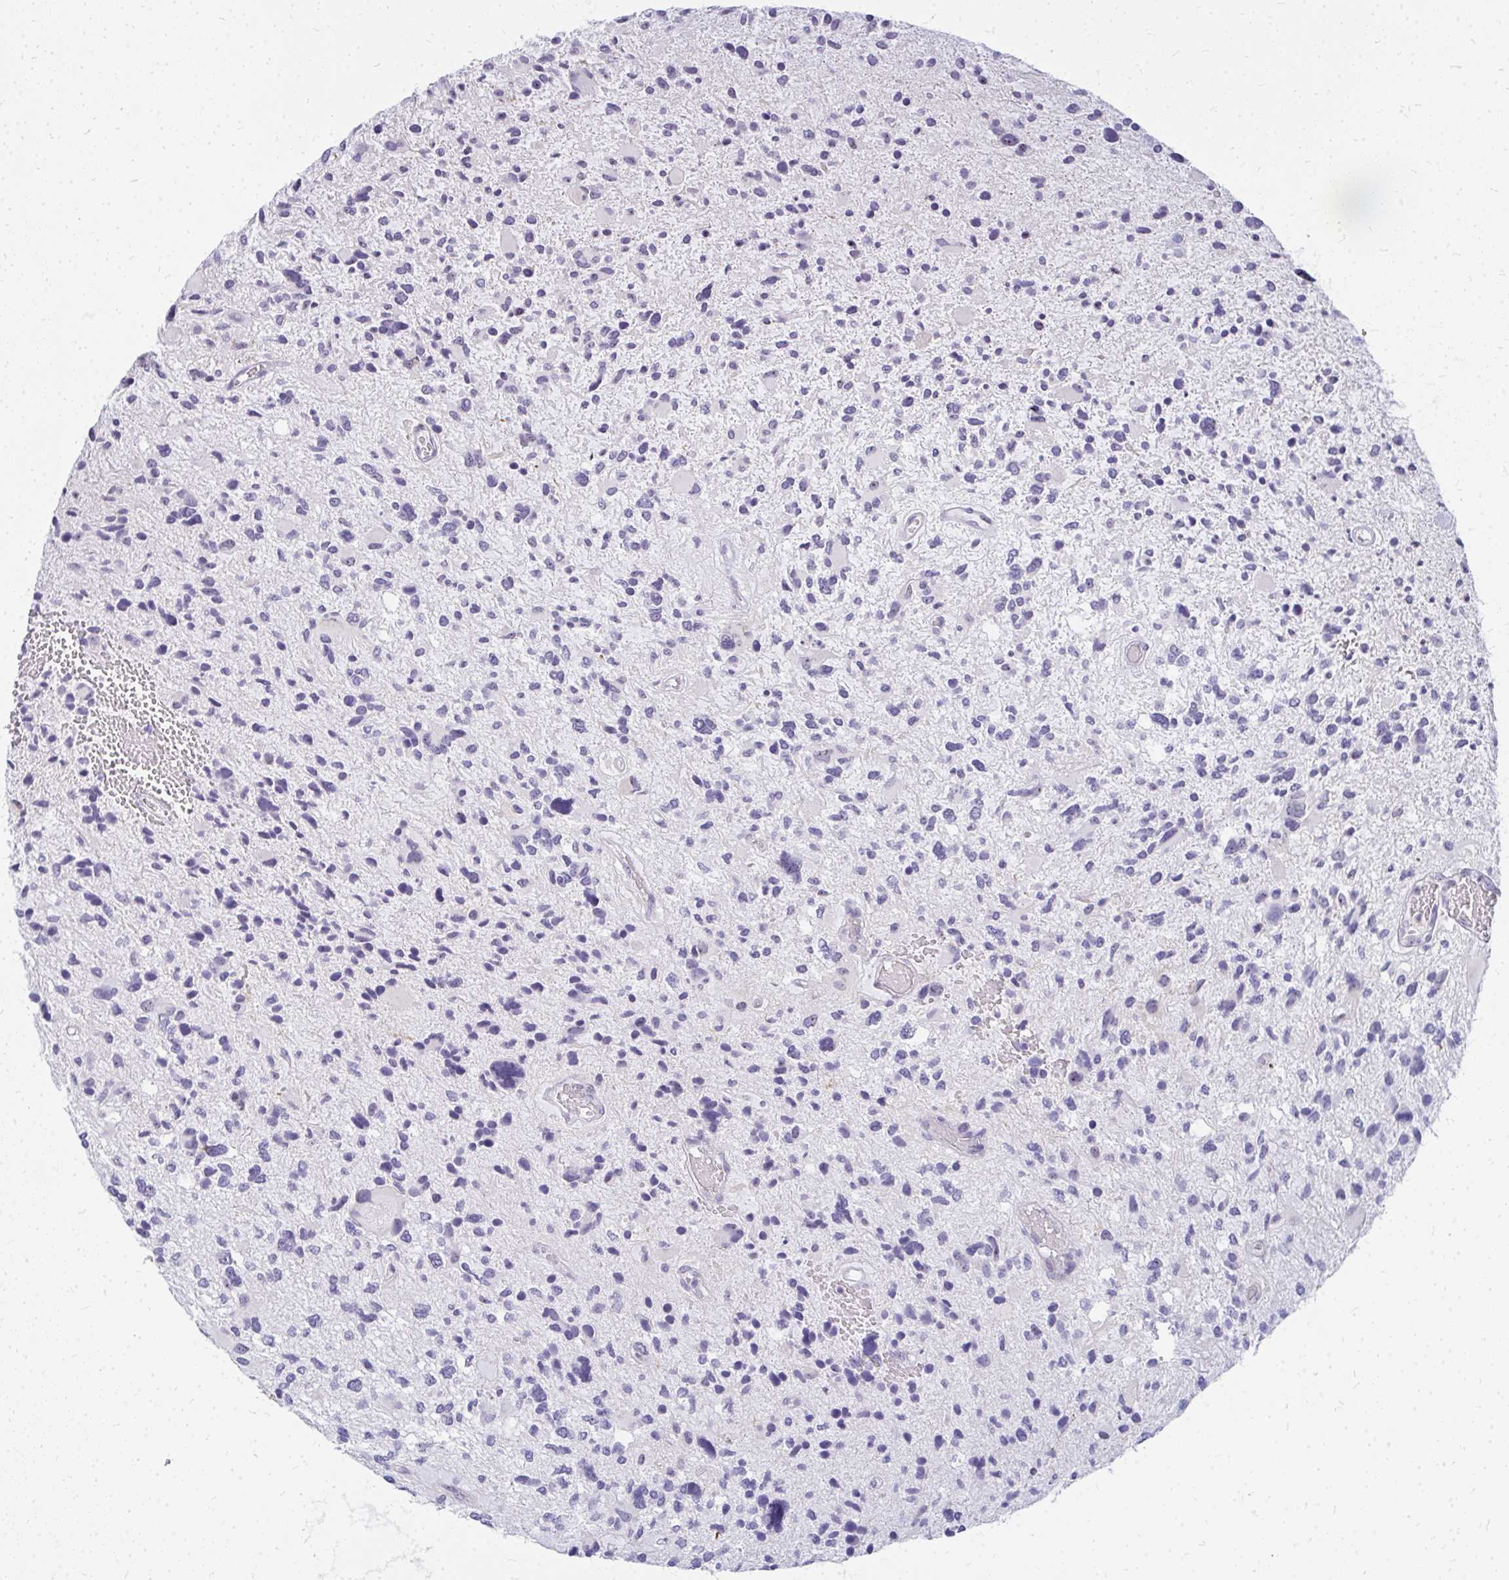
{"staining": {"intensity": "negative", "quantity": "none", "location": "none"}, "tissue": "glioma", "cell_type": "Tumor cells", "image_type": "cancer", "snomed": [{"axis": "morphology", "description": "Glioma, malignant, High grade"}, {"axis": "topography", "description": "Brain"}], "caption": "Immunohistochemical staining of human glioma demonstrates no significant staining in tumor cells.", "gene": "FAM9A", "patient": {"sex": "female", "age": 11}}